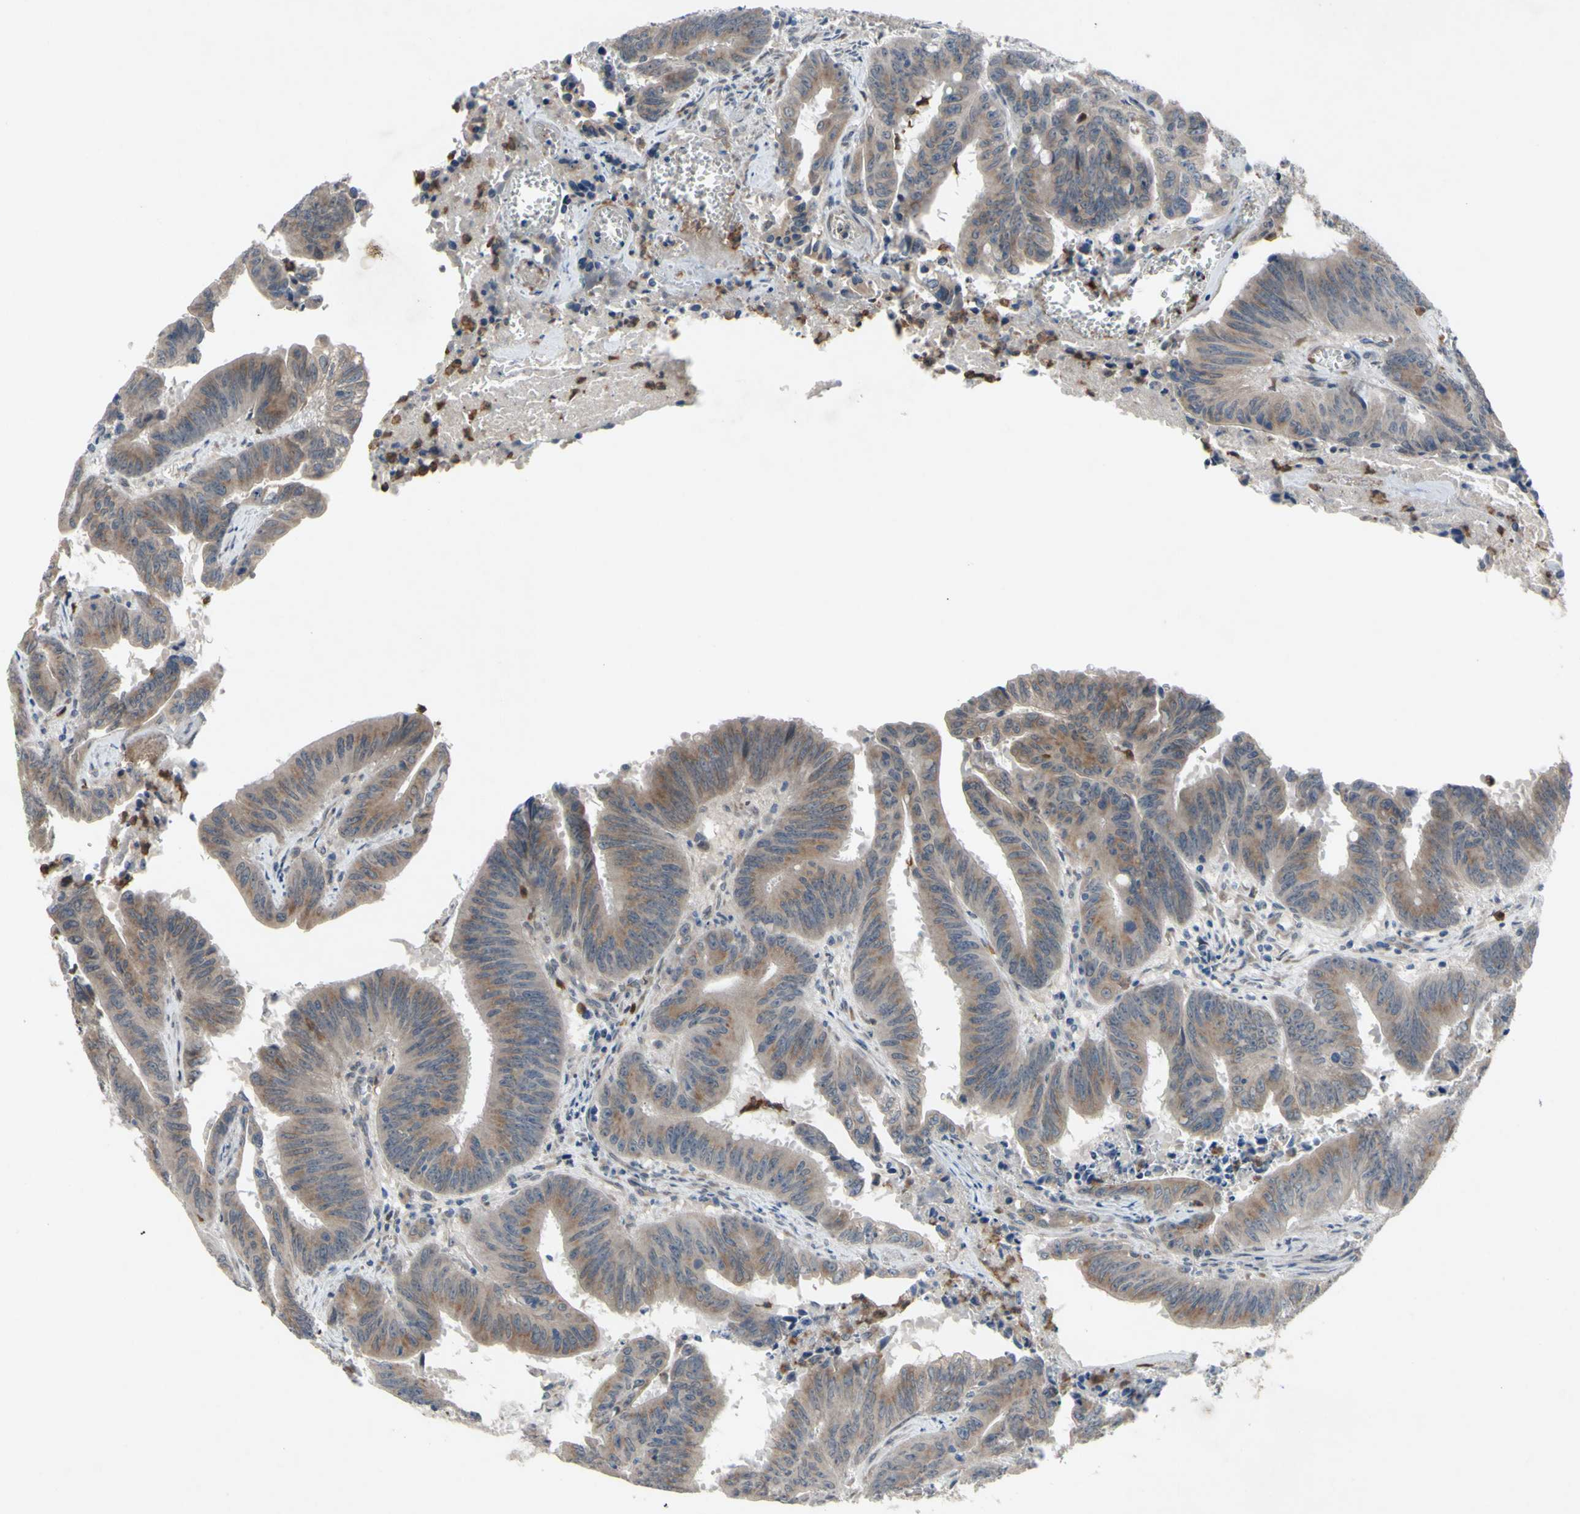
{"staining": {"intensity": "moderate", "quantity": ">75%", "location": "cytoplasmic/membranous"}, "tissue": "colorectal cancer", "cell_type": "Tumor cells", "image_type": "cancer", "snomed": [{"axis": "morphology", "description": "Adenocarcinoma, NOS"}, {"axis": "topography", "description": "Colon"}], "caption": "Tumor cells display moderate cytoplasmic/membranous expression in approximately >75% of cells in colorectal cancer.", "gene": "GRAMD2B", "patient": {"sex": "male", "age": 45}}